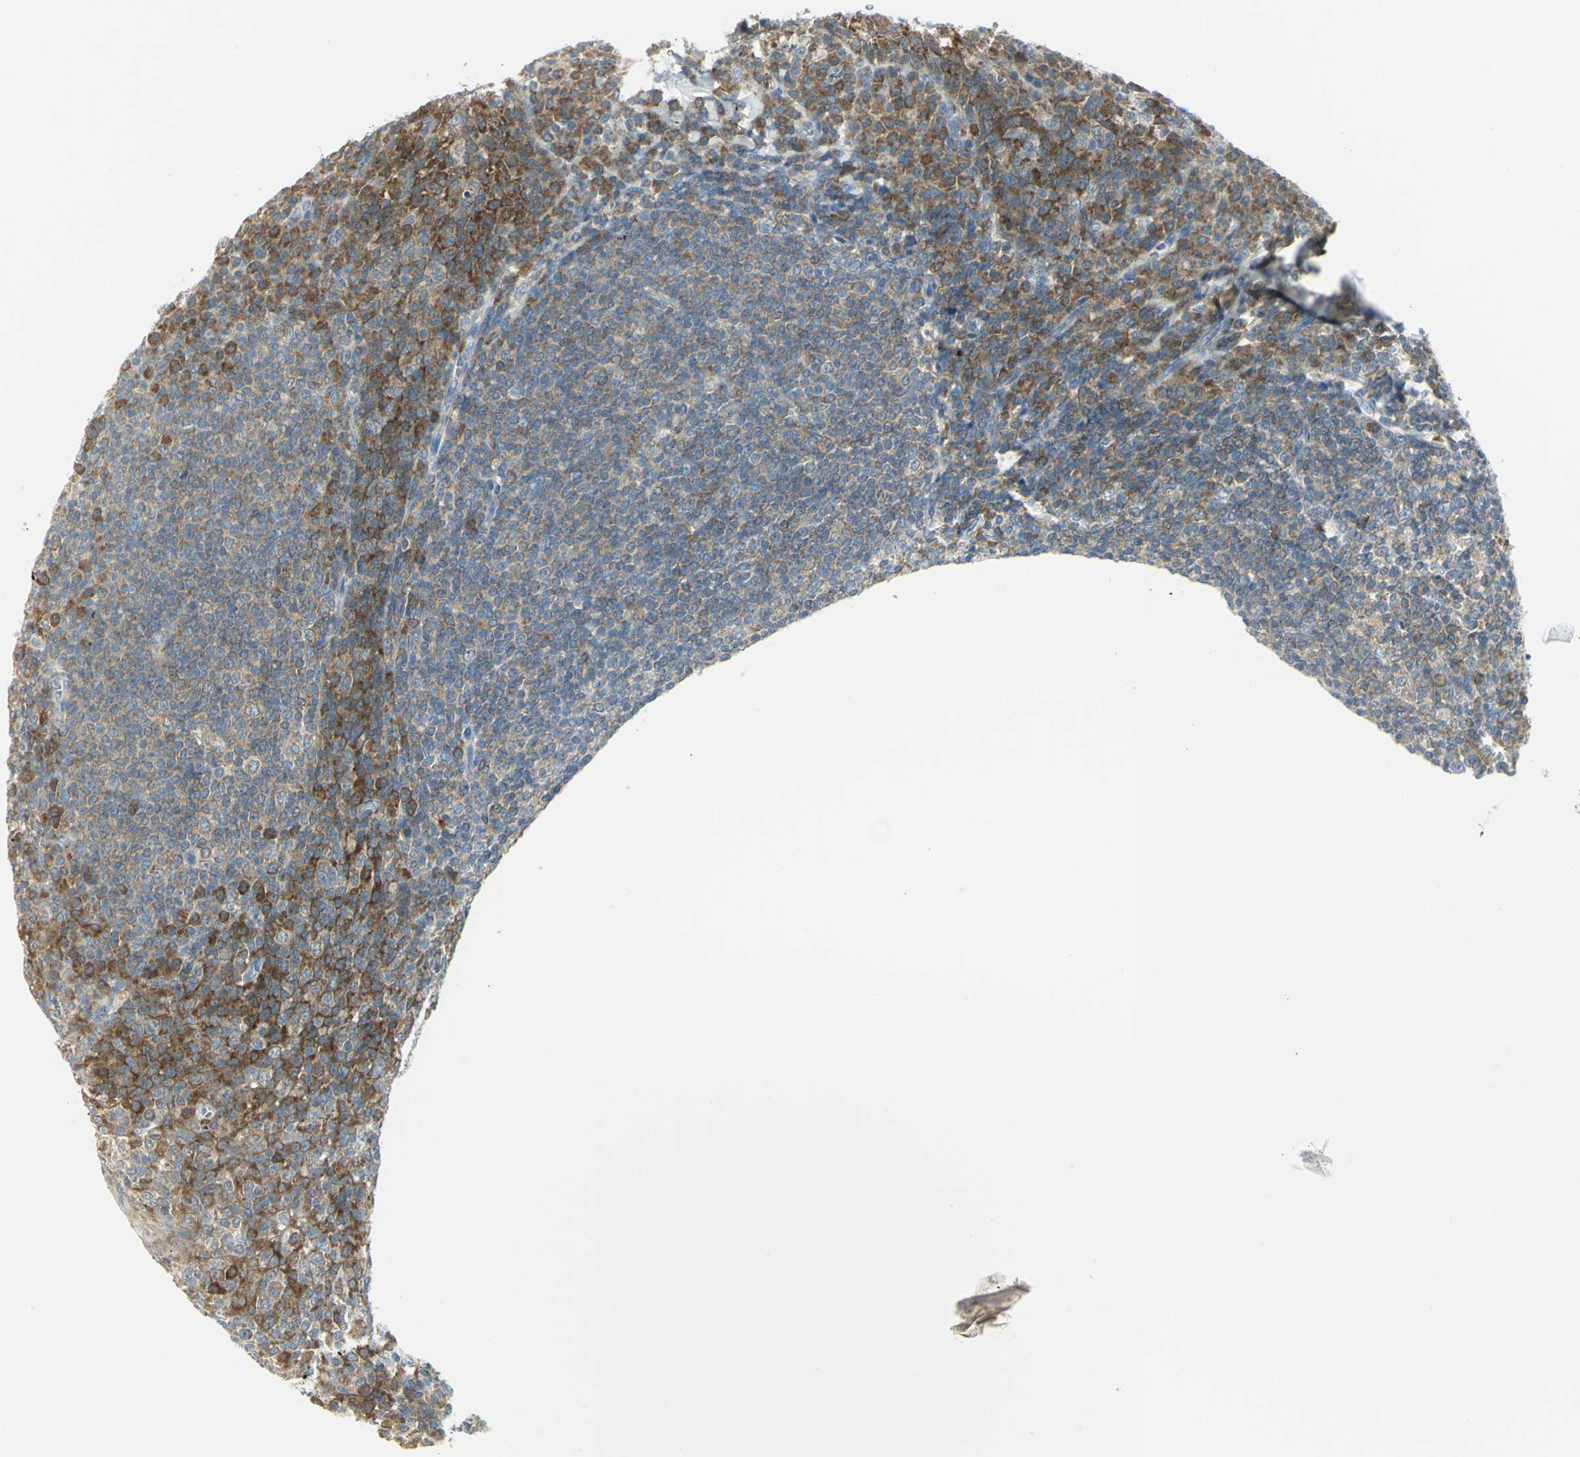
{"staining": {"intensity": "strong", "quantity": "<25%", "location": "cytoplasmic/membranous"}, "tissue": "tonsil", "cell_type": "Germinal center cells", "image_type": "normal", "snomed": [{"axis": "morphology", "description": "Normal tissue, NOS"}, {"axis": "topography", "description": "Tonsil"}], "caption": "Immunohistochemical staining of normal human tonsil reveals strong cytoplasmic/membranous protein positivity in approximately <25% of germinal center cells.", "gene": "ALDOA", "patient": {"sex": "male", "age": 31}}